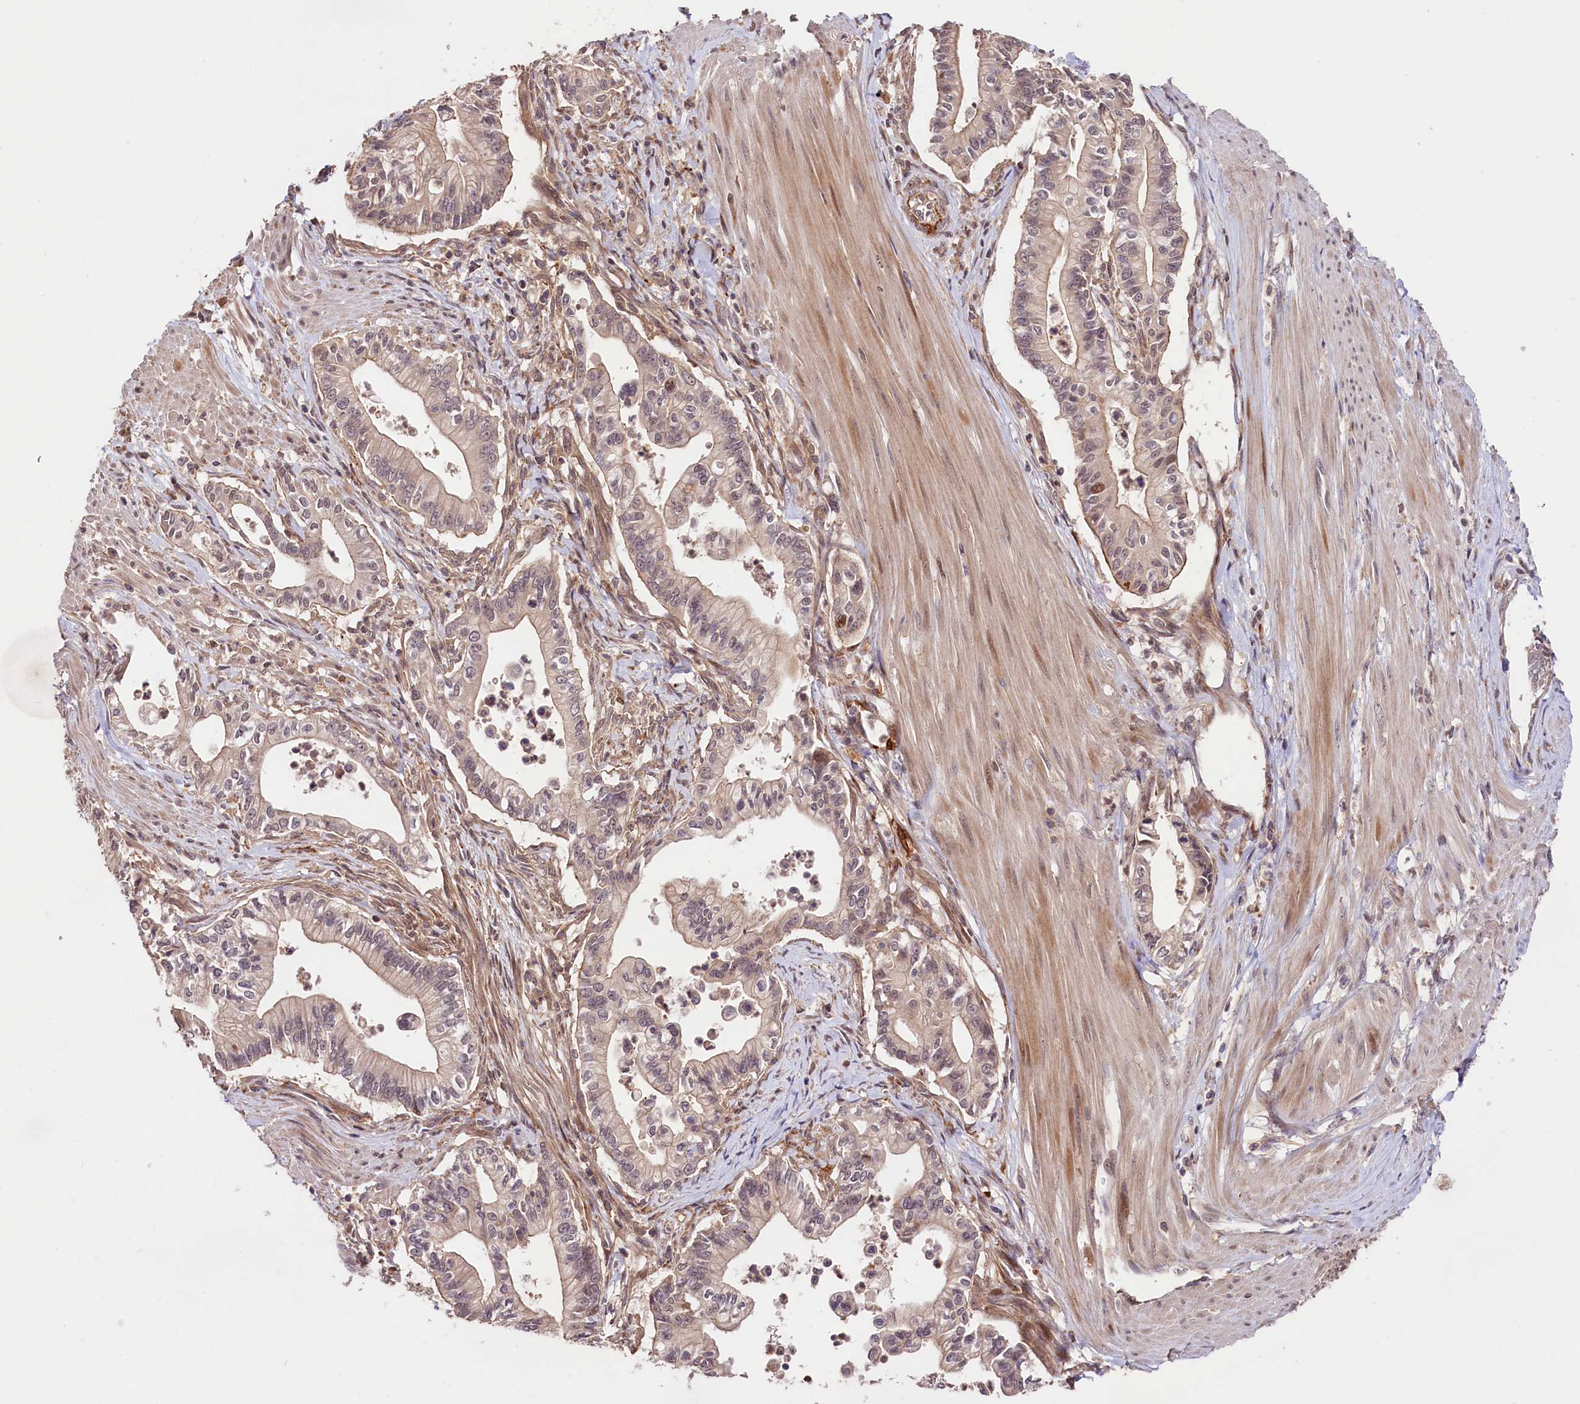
{"staining": {"intensity": "weak", "quantity": "<25%", "location": "nuclear"}, "tissue": "pancreatic cancer", "cell_type": "Tumor cells", "image_type": "cancer", "snomed": [{"axis": "morphology", "description": "Adenocarcinoma, NOS"}, {"axis": "topography", "description": "Pancreas"}], "caption": "IHC of human adenocarcinoma (pancreatic) exhibits no positivity in tumor cells. (DAB IHC with hematoxylin counter stain).", "gene": "CACNA1H", "patient": {"sex": "male", "age": 78}}